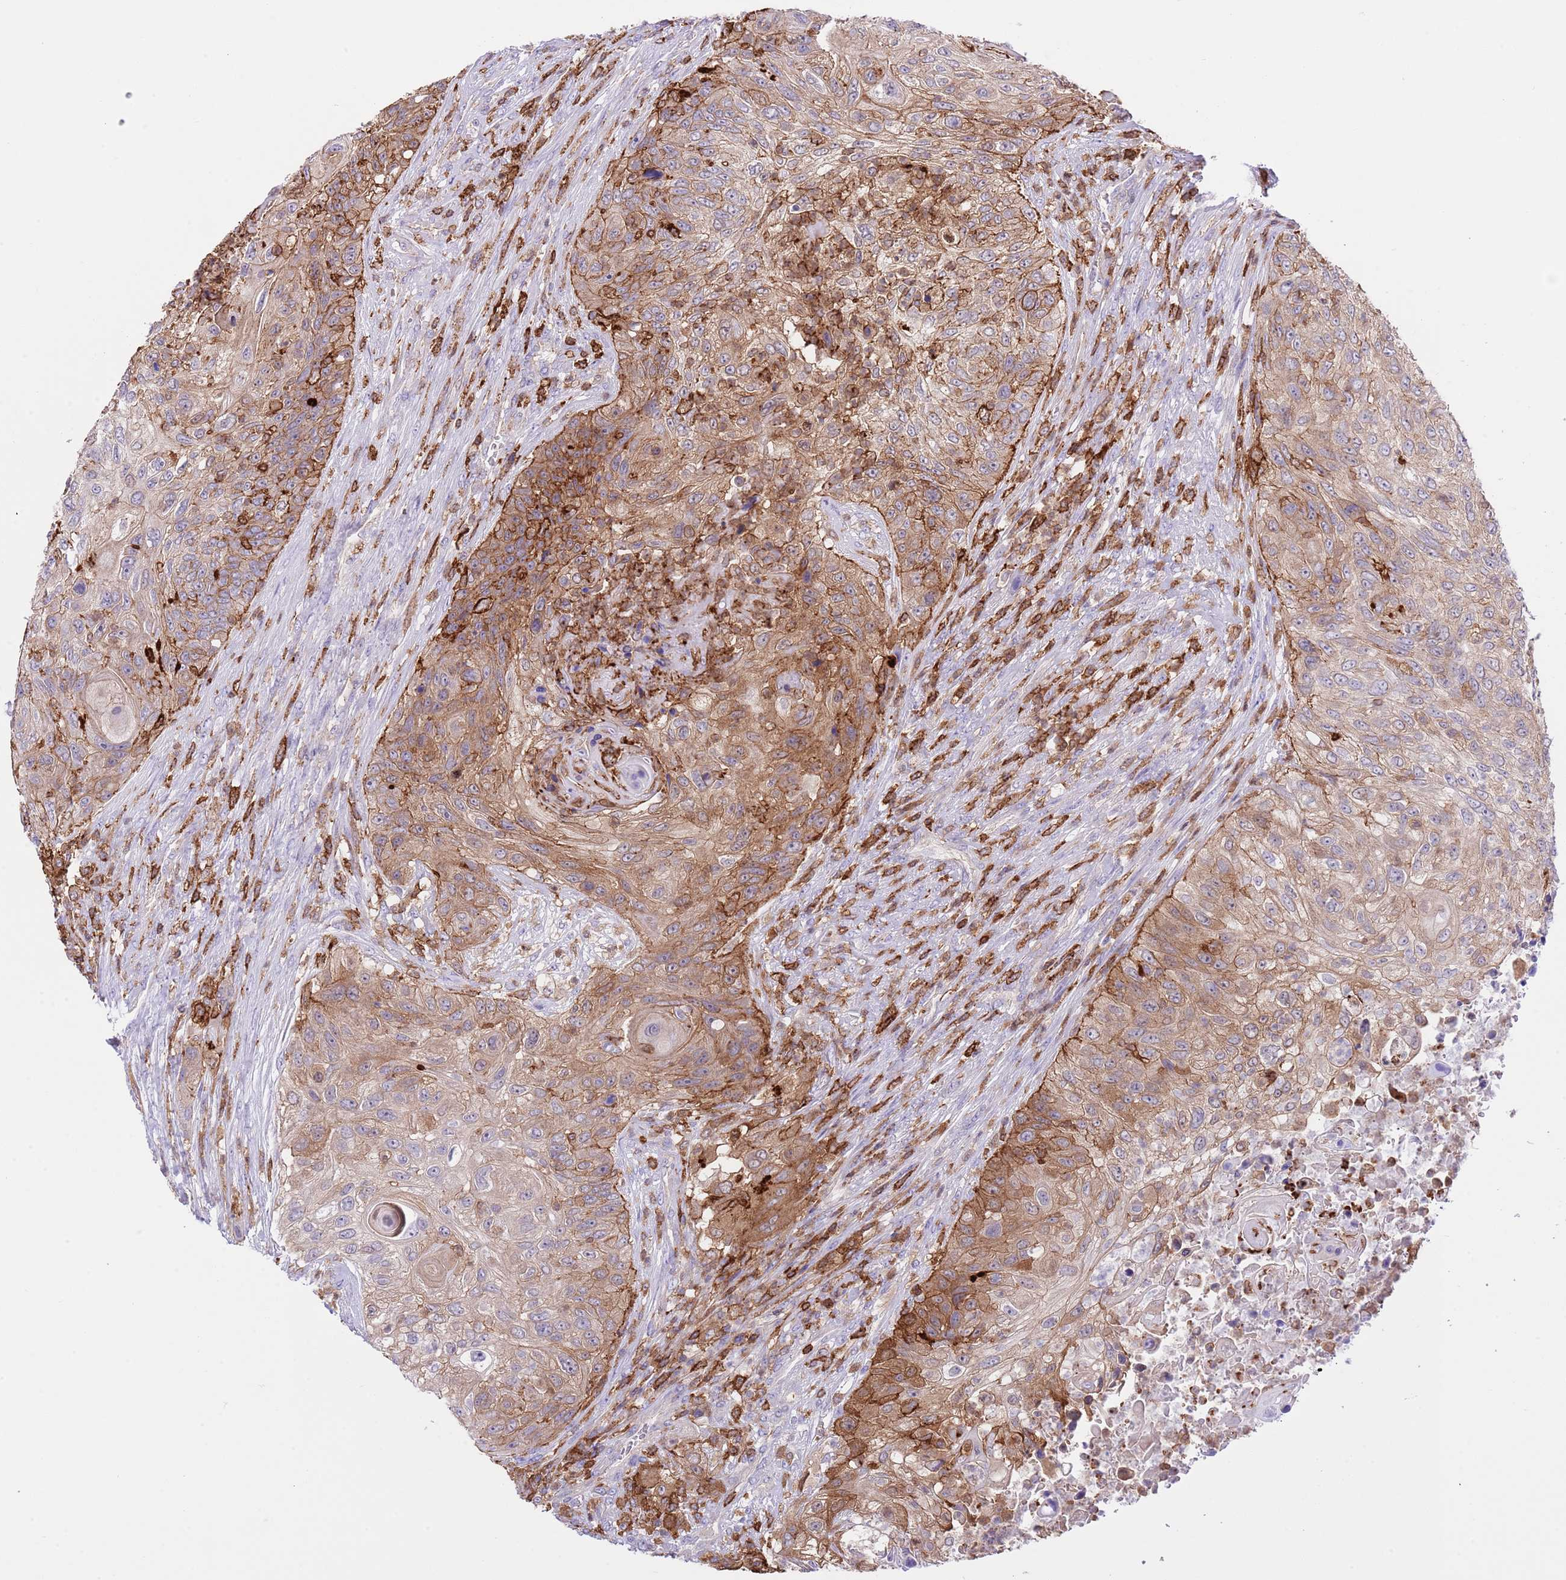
{"staining": {"intensity": "moderate", "quantity": ">75%", "location": "cytoplasmic/membranous"}, "tissue": "urothelial cancer", "cell_type": "Tumor cells", "image_type": "cancer", "snomed": [{"axis": "morphology", "description": "Urothelial carcinoma, High grade"}, {"axis": "topography", "description": "Urinary bladder"}], "caption": "Immunohistochemistry photomicrograph of human high-grade urothelial carcinoma stained for a protein (brown), which reveals medium levels of moderate cytoplasmic/membranous staining in about >75% of tumor cells.", "gene": "EFHD2", "patient": {"sex": "female", "age": 60}}